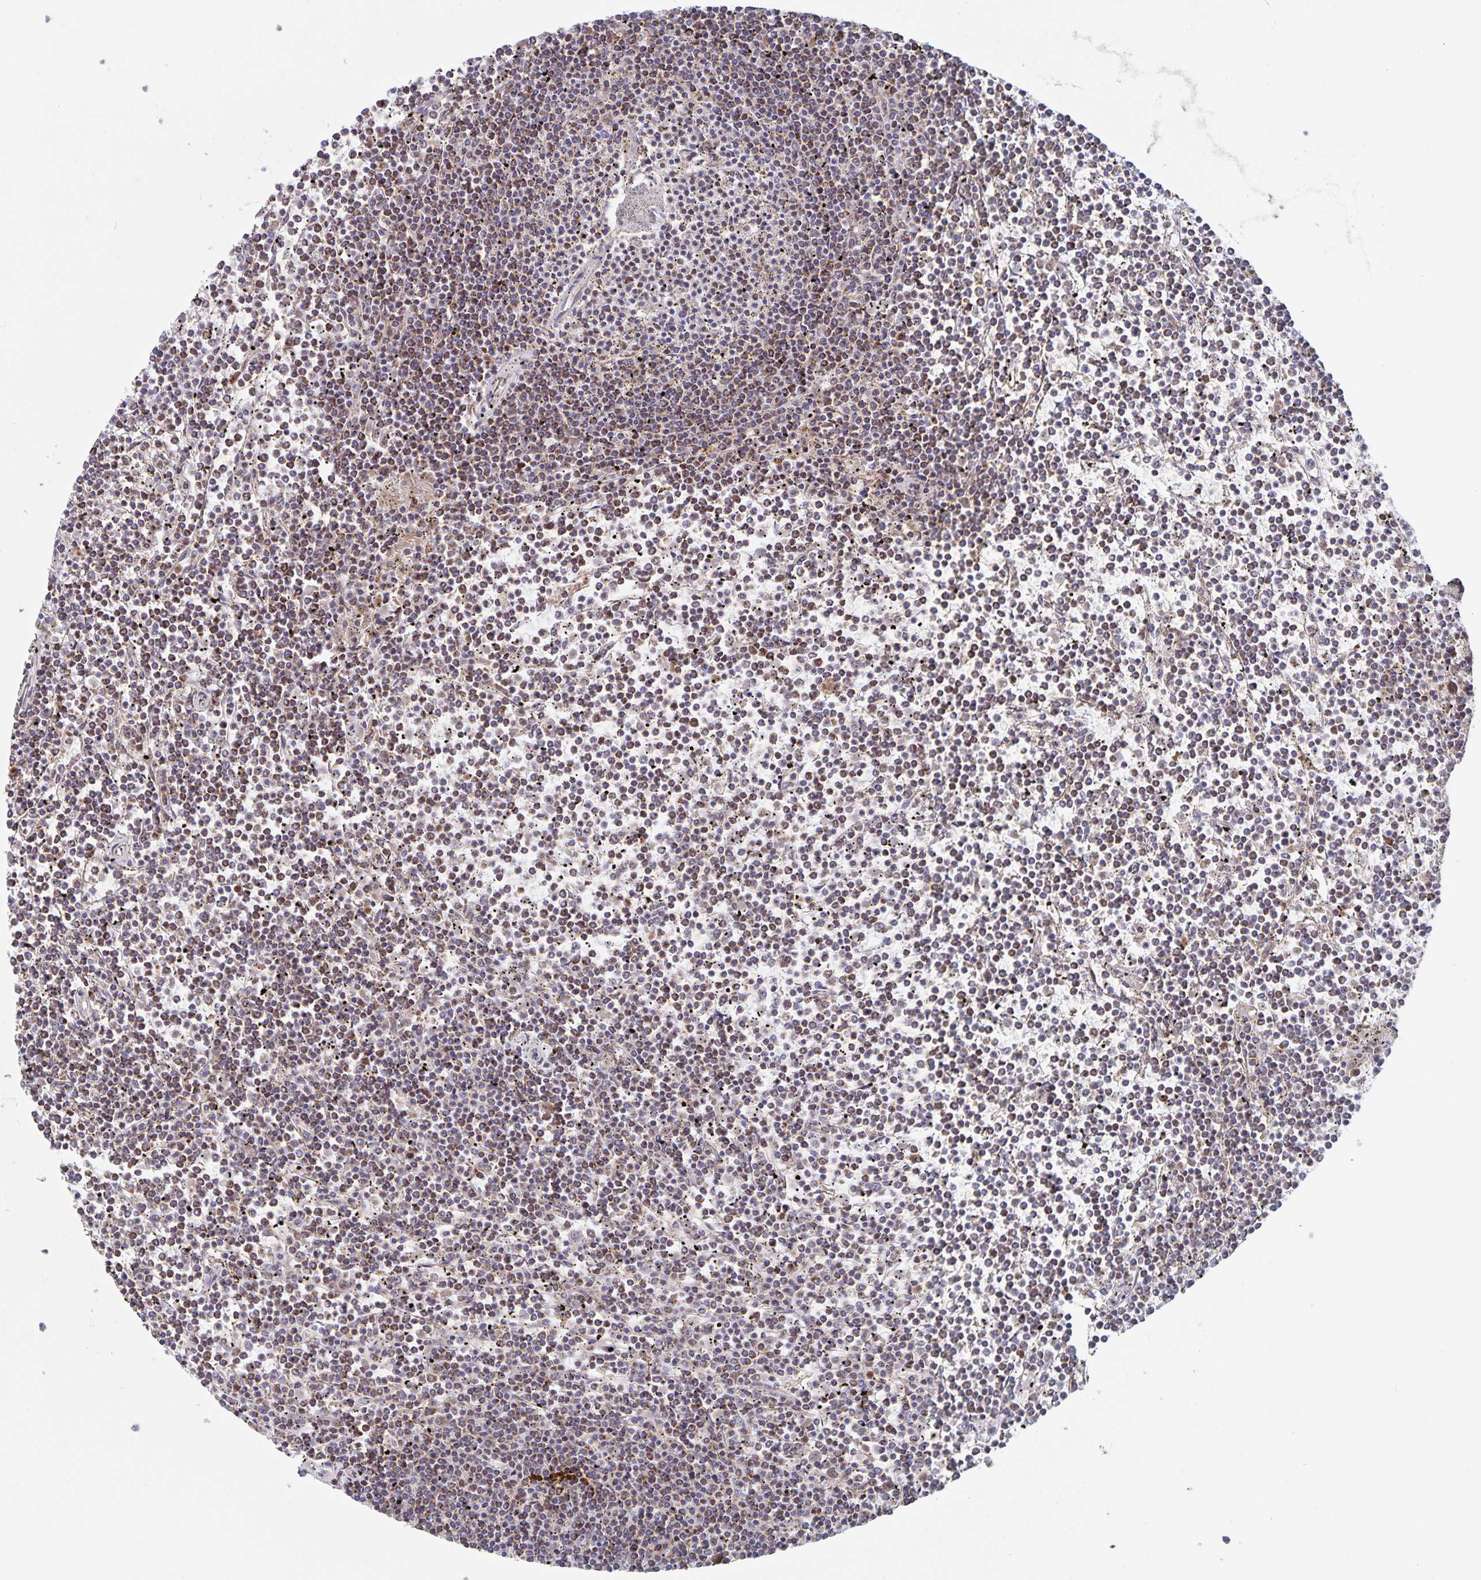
{"staining": {"intensity": "moderate", "quantity": ">75%", "location": "cytoplasmic/membranous"}, "tissue": "lymphoma", "cell_type": "Tumor cells", "image_type": "cancer", "snomed": [{"axis": "morphology", "description": "Malignant lymphoma, non-Hodgkin's type, Low grade"}, {"axis": "topography", "description": "Spleen"}], "caption": "Immunohistochemical staining of lymphoma shows moderate cytoplasmic/membranous protein positivity in about >75% of tumor cells.", "gene": "ACACA", "patient": {"sex": "female", "age": 19}}